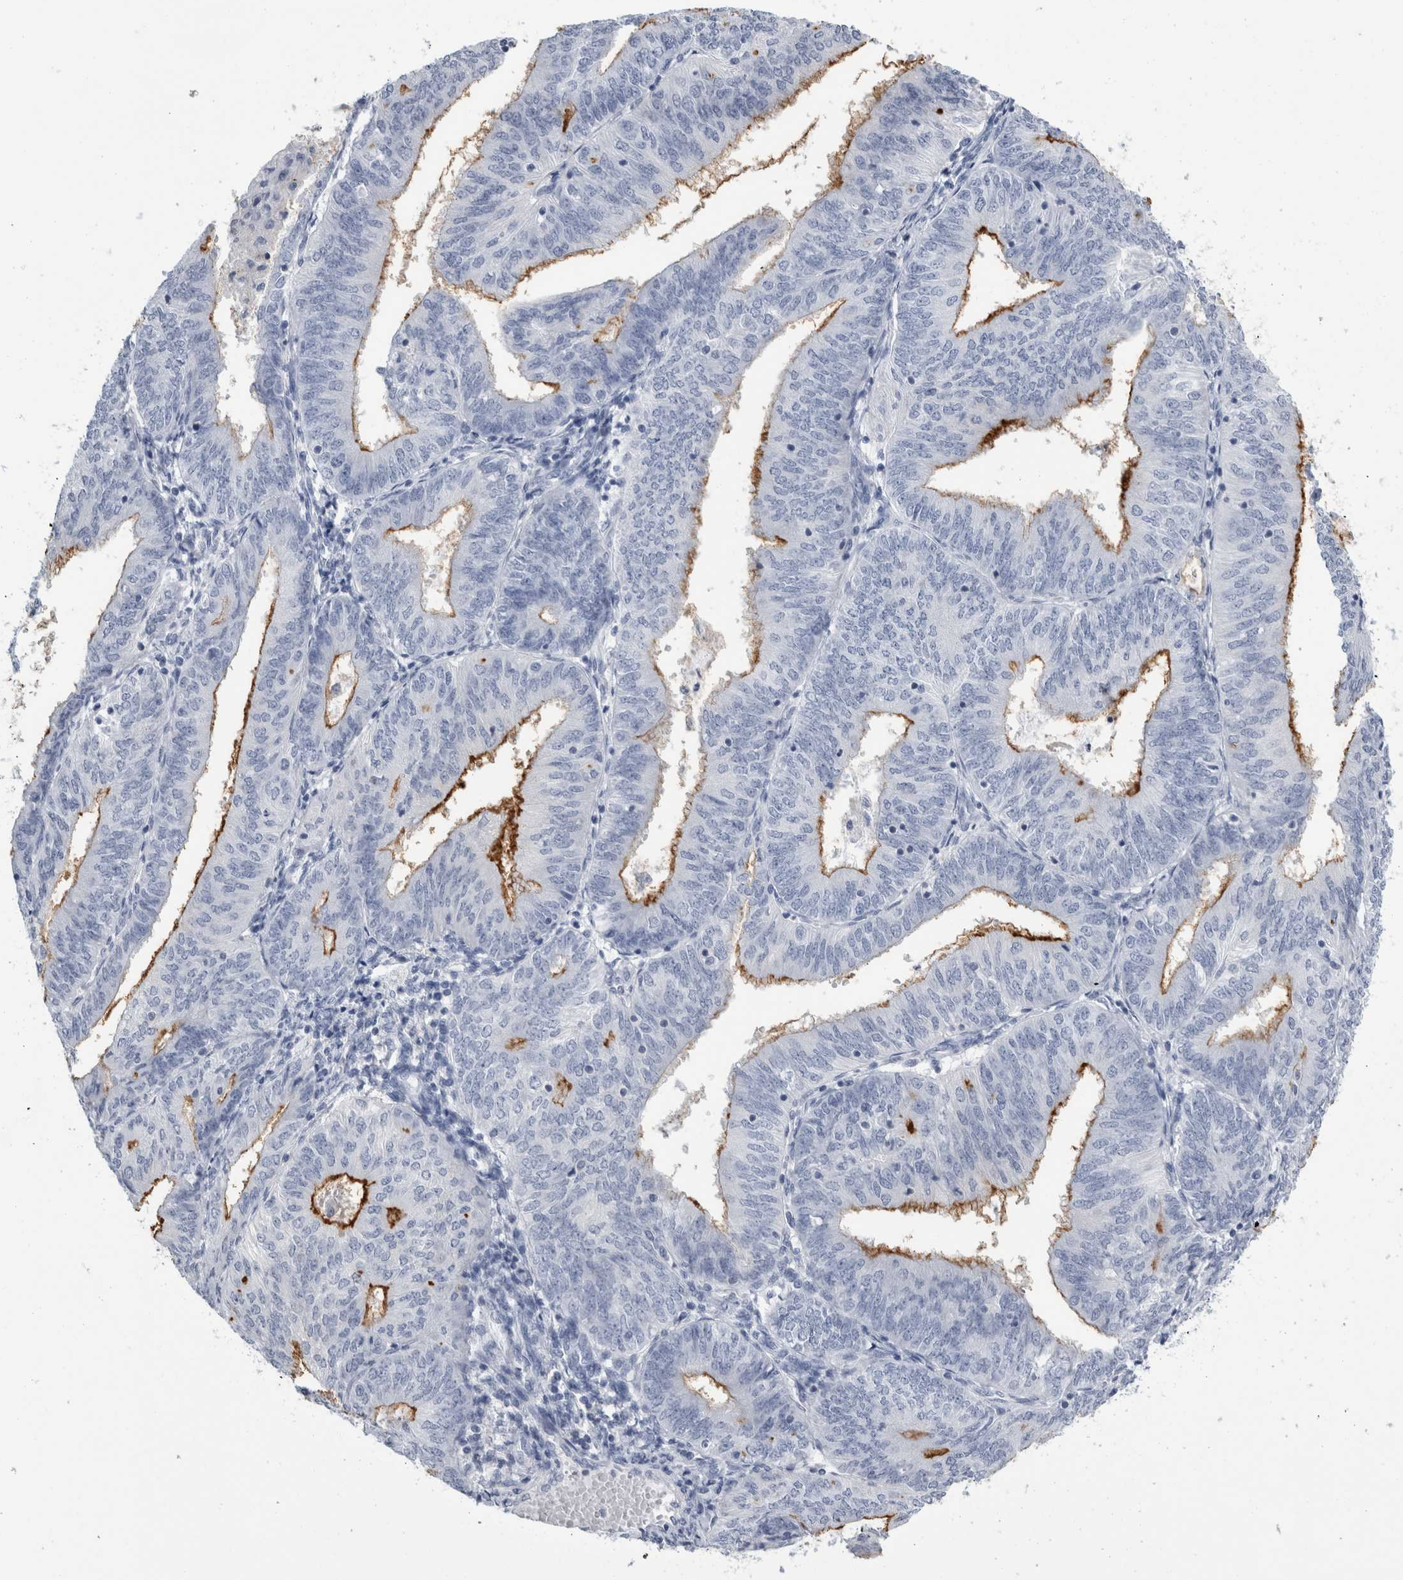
{"staining": {"intensity": "moderate", "quantity": "<25%", "location": "cytoplasmic/membranous"}, "tissue": "endometrial cancer", "cell_type": "Tumor cells", "image_type": "cancer", "snomed": [{"axis": "morphology", "description": "Adenocarcinoma, NOS"}, {"axis": "topography", "description": "Endometrium"}], "caption": "The image shows a brown stain indicating the presence of a protein in the cytoplasmic/membranous of tumor cells in endometrial cancer (adenocarcinoma).", "gene": "ANKFY1", "patient": {"sex": "female", "age": 58}}